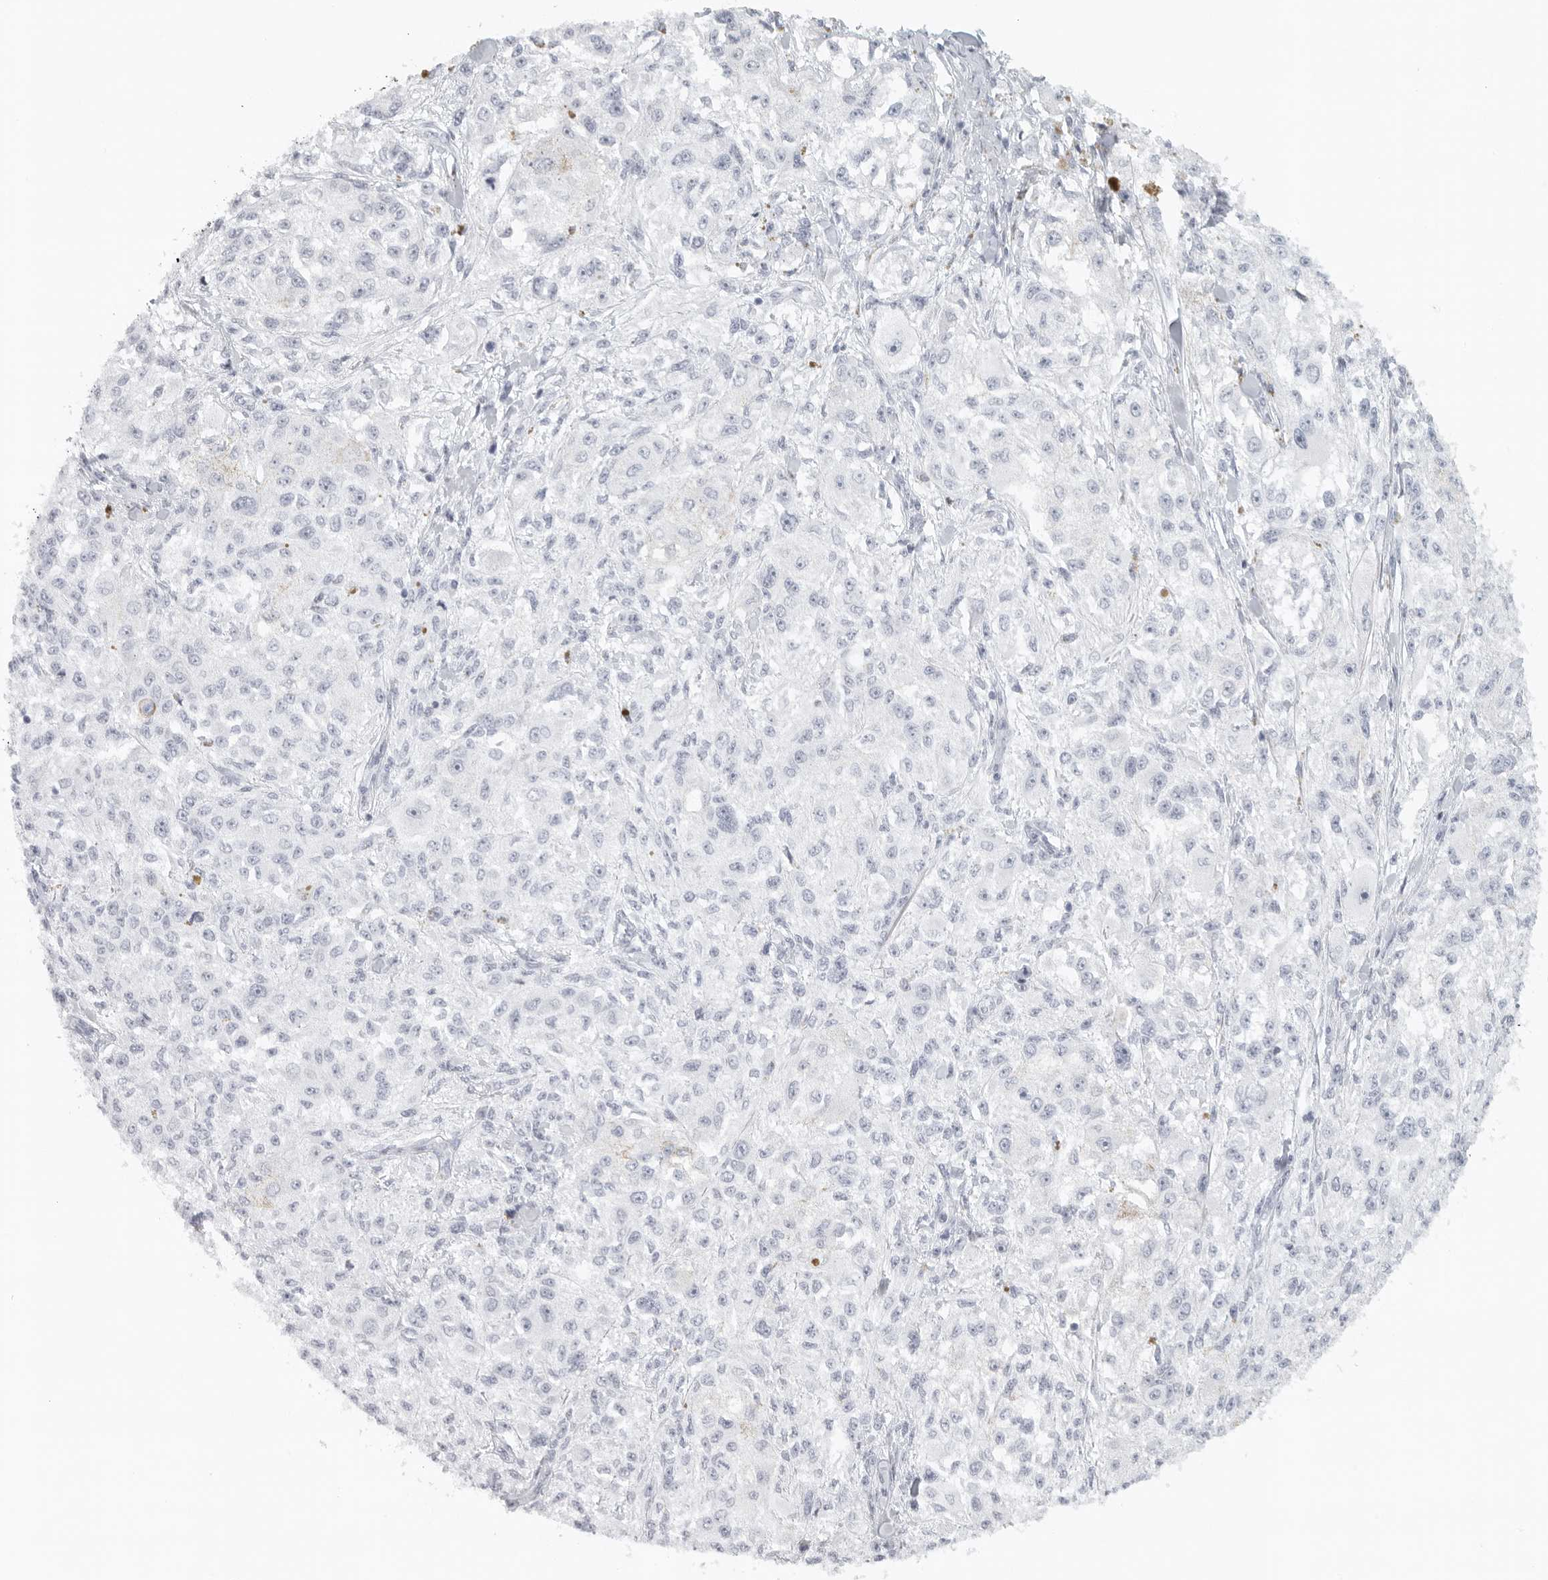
{"staining": {"intensity": "negative", "quantity": "none", "location": "none"}, "tissue": "melanoma", "cell_type": "Tumor cells", "image_type": "cancer", "snomed": [{"axis": "morphology", "description": "Necrosis, NOS"}, {"axis": "morphology", "description": "Malignant melanoma, NOS"}, {"axis": "topography", "description": "Skin"}], "caption": "The histopathology image shows no staining of tumor cells in melanoma.", "gene": "RPS6KC1", "patient": {"sex": "female", "age": 87}}